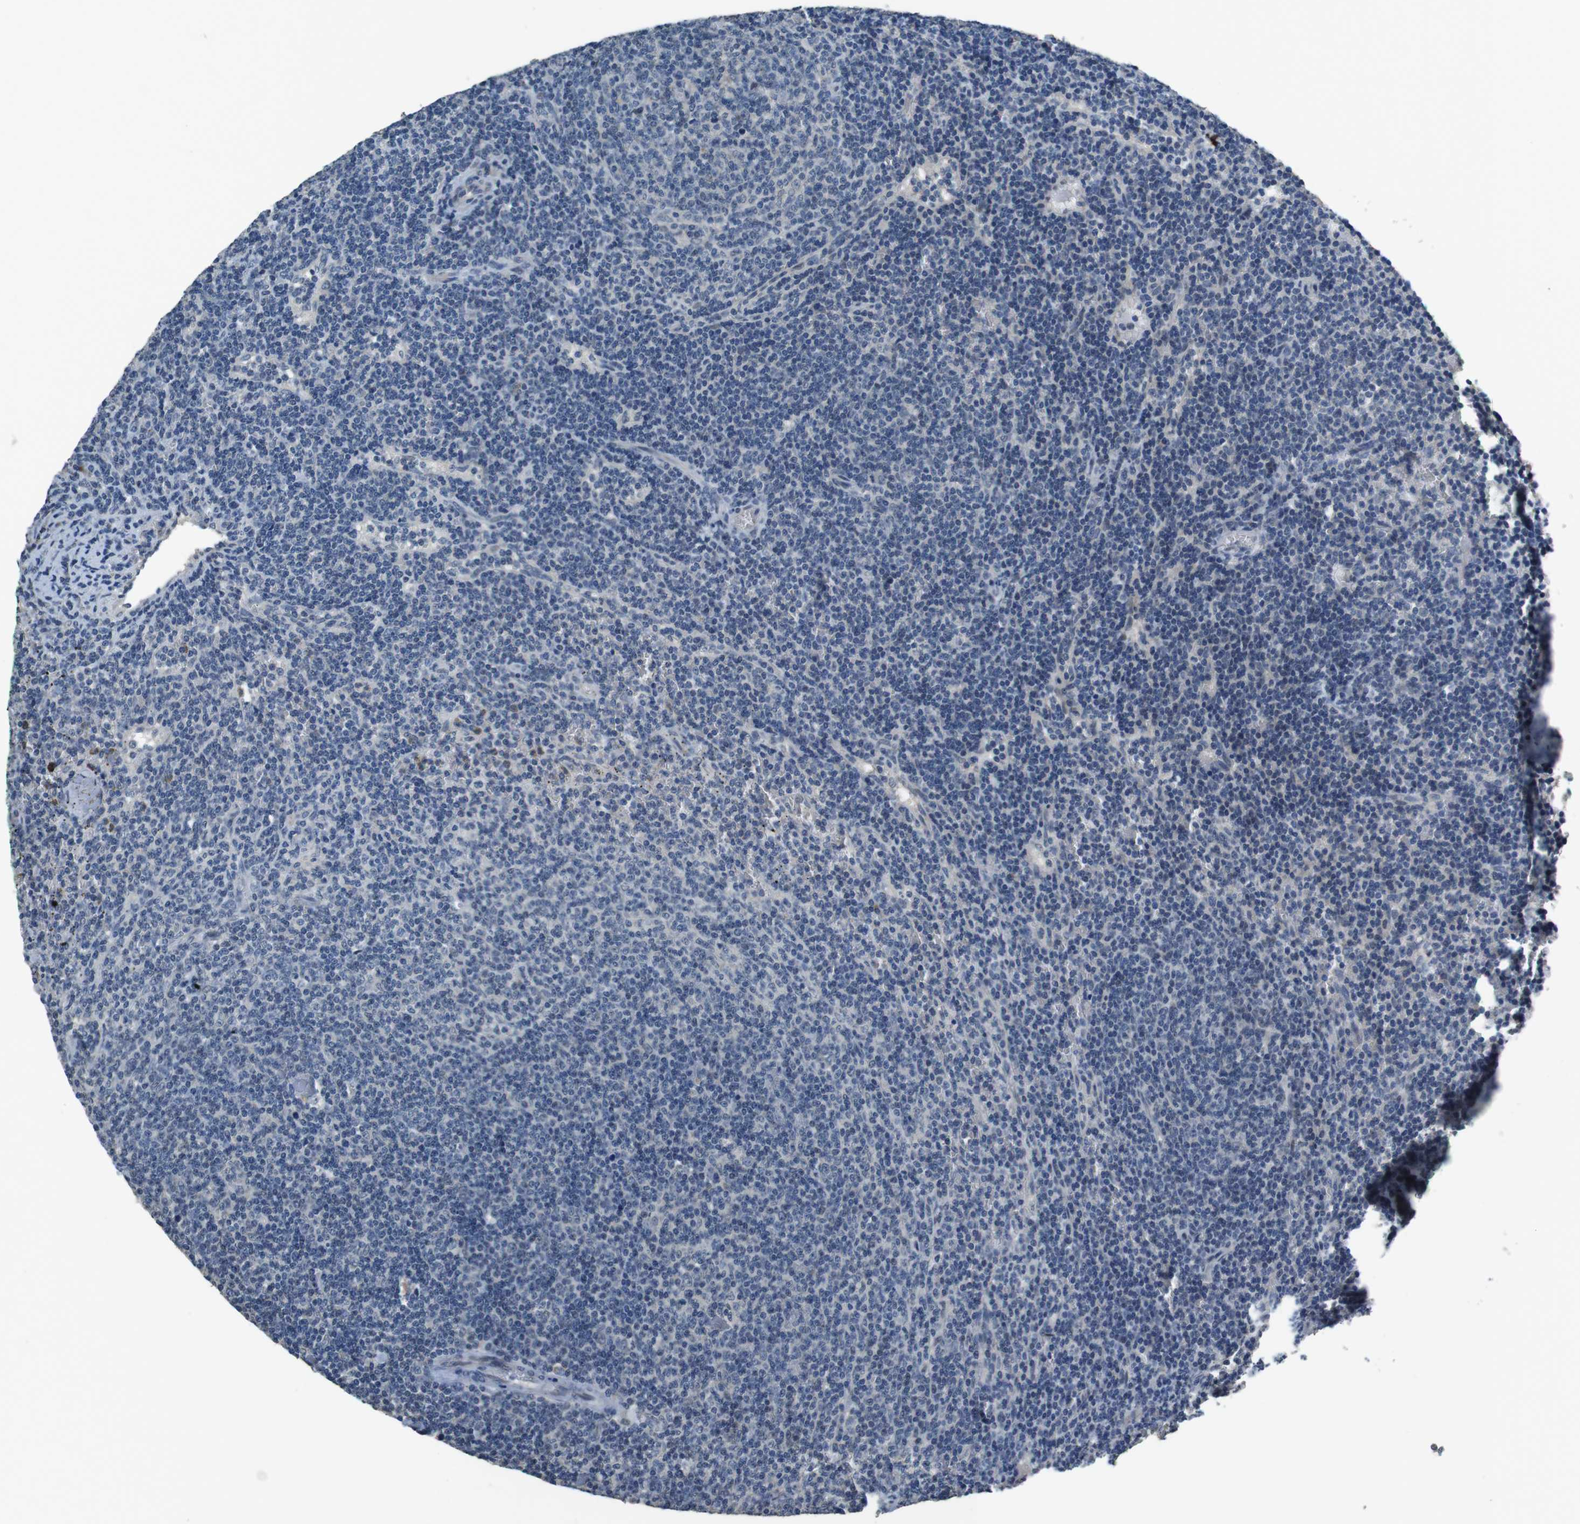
{"staining": {"intensity": "negative", "quantity": "none", "location": "none"}, "tissue": "lymphoma", "cell_type": "Tumor cells", "image_type": "cancer", "snomed": [{"axis": "morphology", "description": "Malignant lymphoma, non-Hodgkin's type, Low grade"}, {"axis": "topography", "description": "Spleen"}], "caption": "Immunohistochemistry image of low-grade malignant lymphoma, non-Hodgkin's type stained for a protein (brown), which displays no expression in tumor cells. Nuclei are stained in blue.", "gene": "CLDN7", "patient": {"sex": "female", "age": 50}}